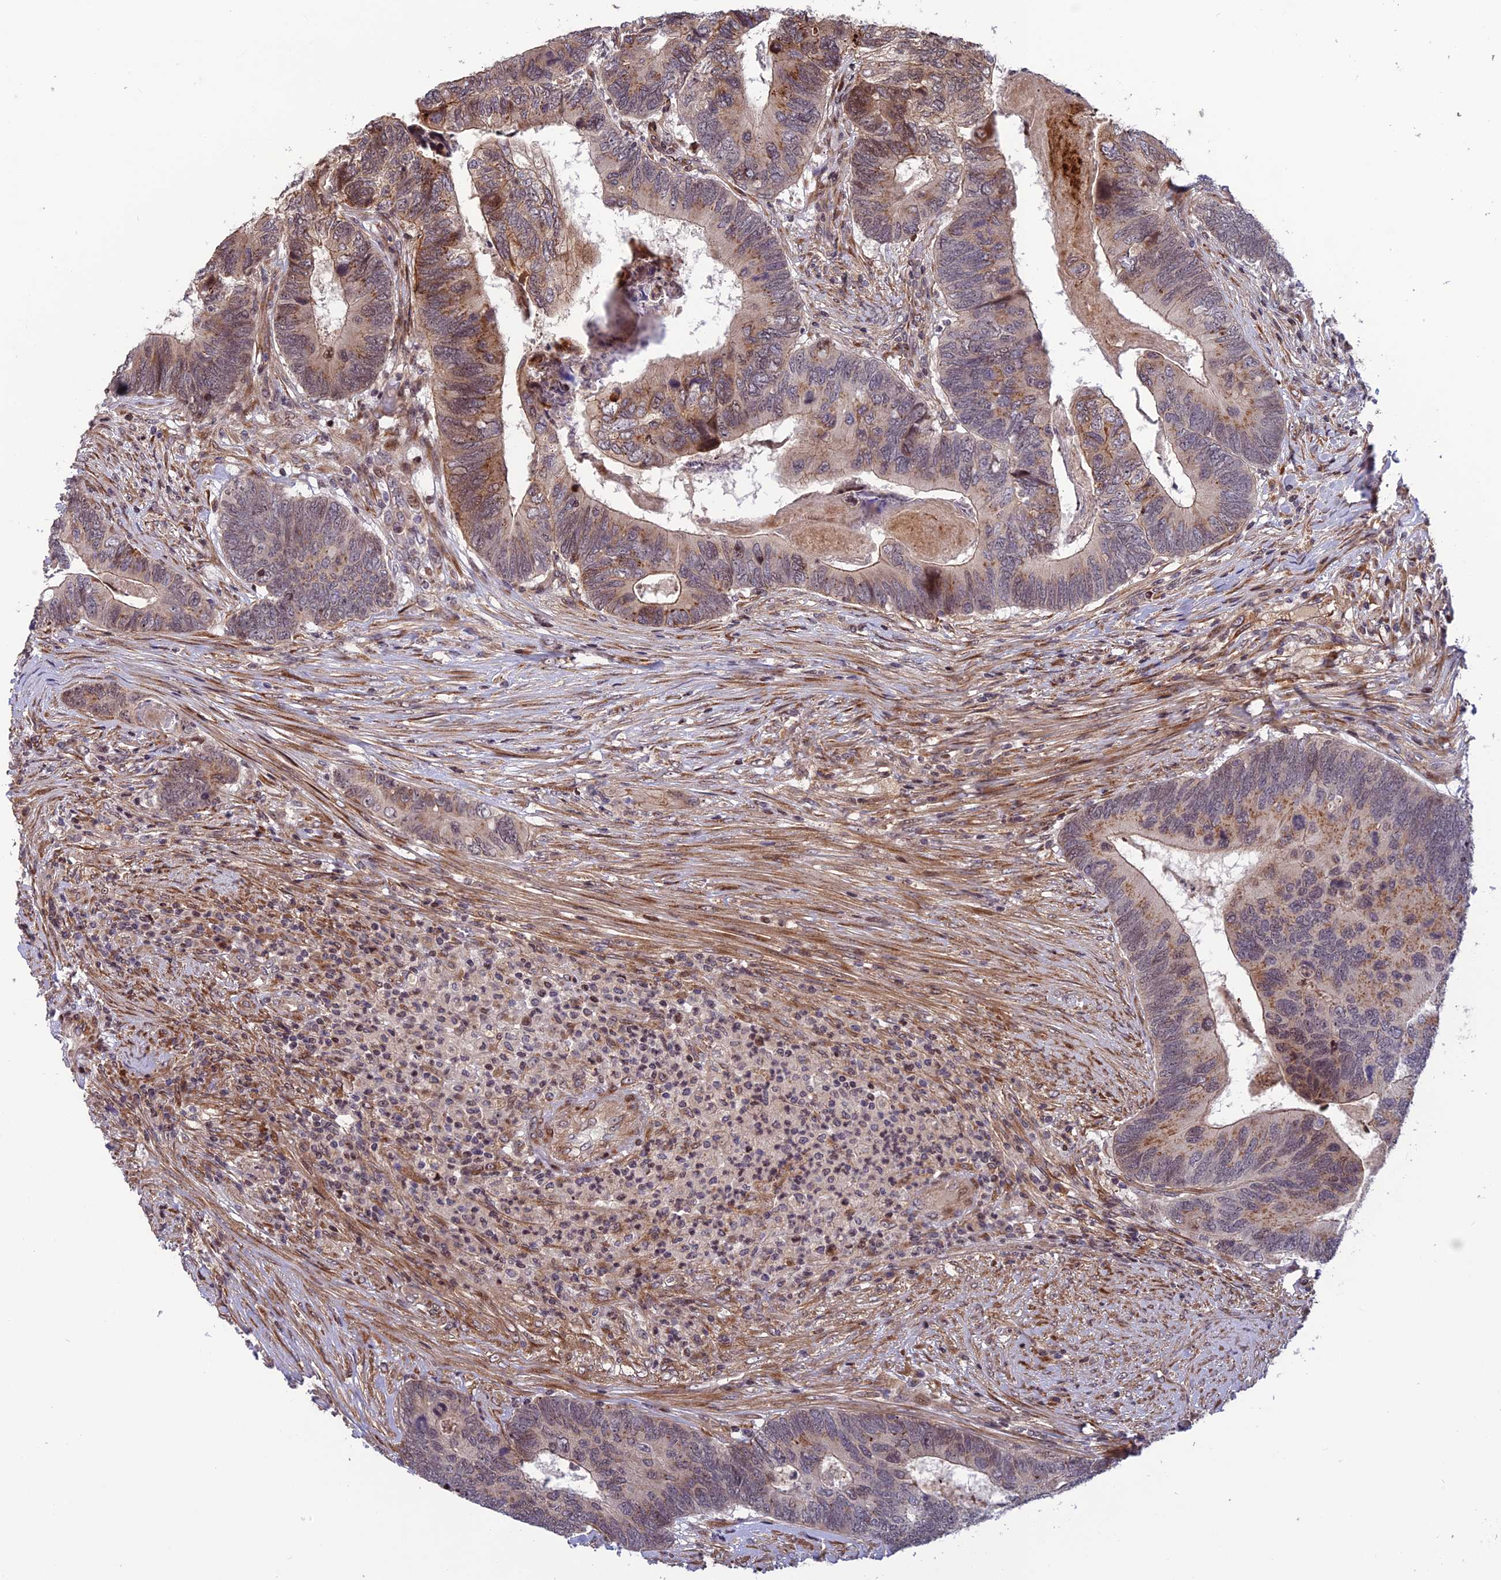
{"staining": {"intensity": "moderate", "quantity": "25%-75%", "location": "cytoplasmic/membranous"}, "tissue": "colorectal cancer", "cell_type": "Tumor cells", "image_type": "cancer", "snomed": [{"axis": "morphology", "description": "Adenocarcinoma, NOS"}, {"axis": "topography", "description": "Colon"}], "caption": "Immunohistochemistry (DAB (3,3'-diaminobenzidine)) staining of human colorectal cancer (adenocarcinoma) reveals moderate cytoplasmic/membranous protein positivity in approximately 25%-75% of tumor cells.", "gene": "SMIM7", "patient": {"sex": "female", "age": 67}}